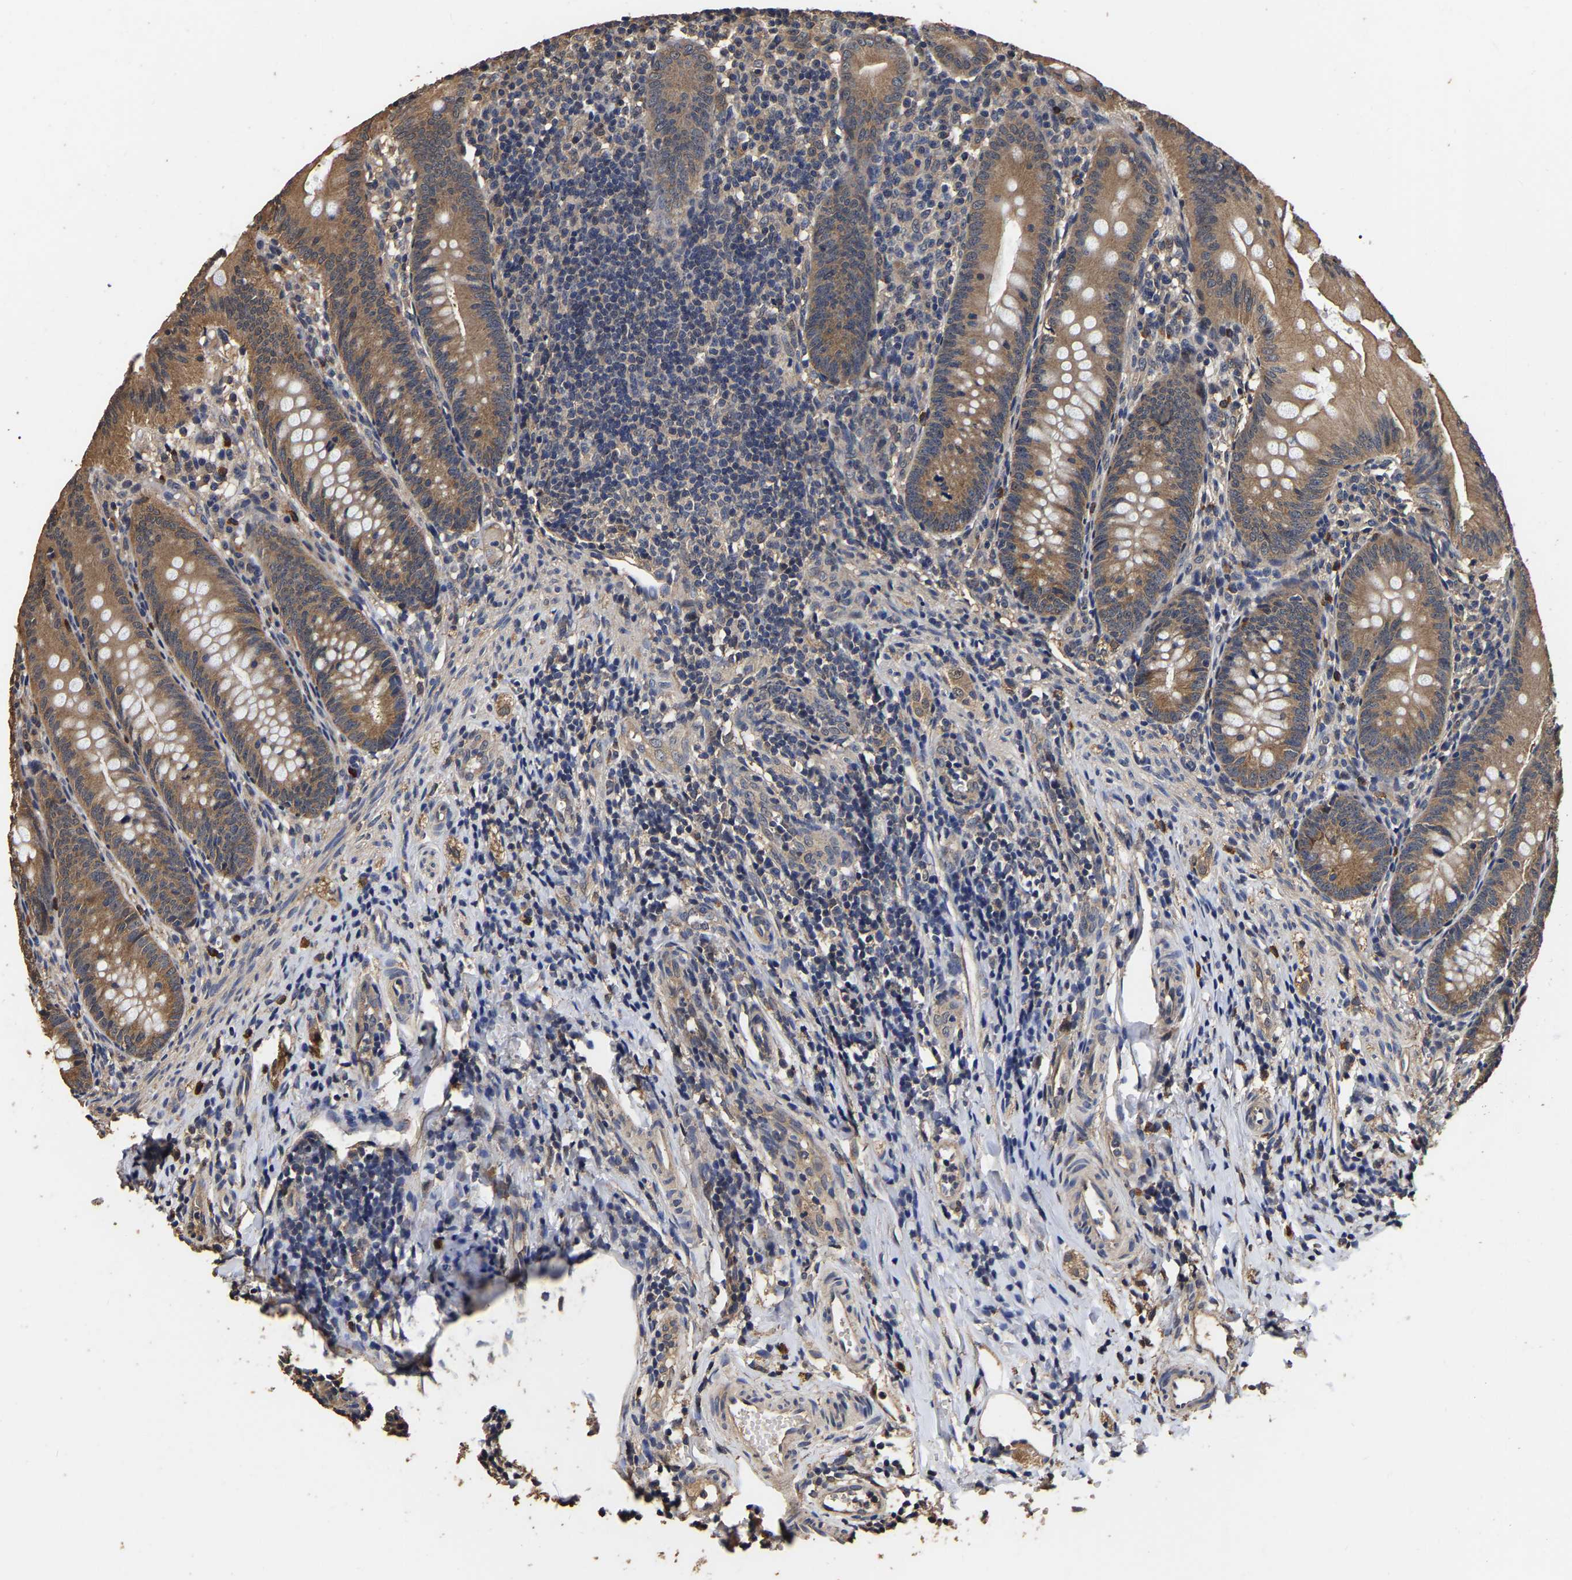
{"staining": {"intensity": "moderate", "quantity": ">75%", "location": "cytoplasmic/membranous"}, "tissue": "appendix", "cell_type": "Glandular cells", "image_type": "normal", "snomed": [{"axis": "morphology", "description": "Normal tissue, NOS"}, {"axis": "topography", "description": "Appendix"}], "caption": "Human appendix stained with a protein marker shows moderate staining in glandular cells.", "gene": "STK32C", "patient": {"sex": "male", "age": 1}}